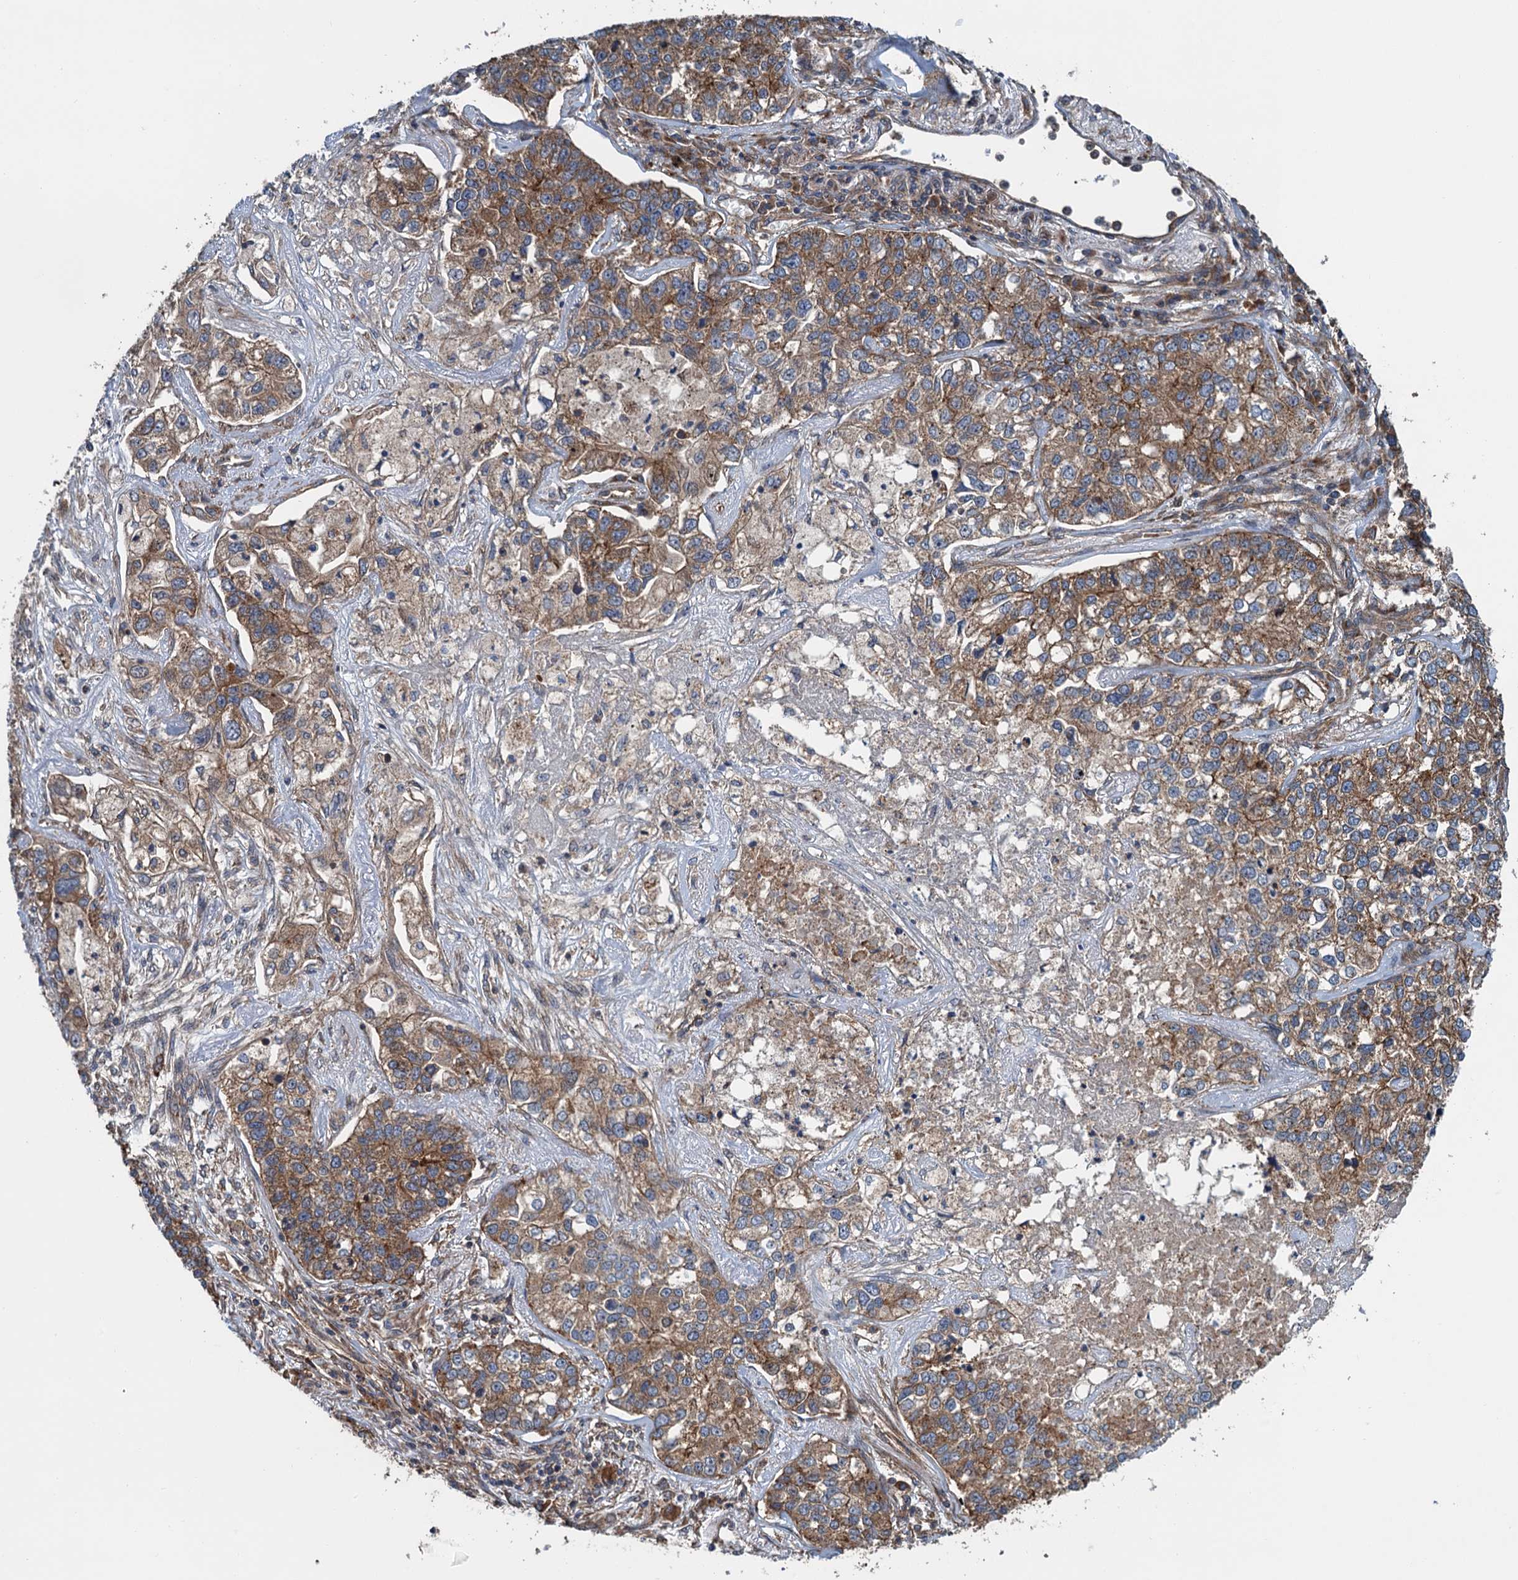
{"staining": {"intensity": "moderate", "quantity": ">75%", "location": "cytoplasmic/membranous"}, "tissue": "lung cancer", "cell_type": "Tumor cells", "image_type": "cancer", "snomed": [{"axis": "morphology", "description": "Adenocarcinoma, NOS"}, {"axis": "topography", "description": "Lung"}], "caption": "High-magnification brightfield microscopy of lung cancer stained with DAB (brown) and counterstained with hematoxylin (blue). tumor cells exhibit moderate cytoplasmic/membranous expression is appreciated in about>75% of cells.", "gene": "COG3", "patient": {"sex": "male", "age": 49}}